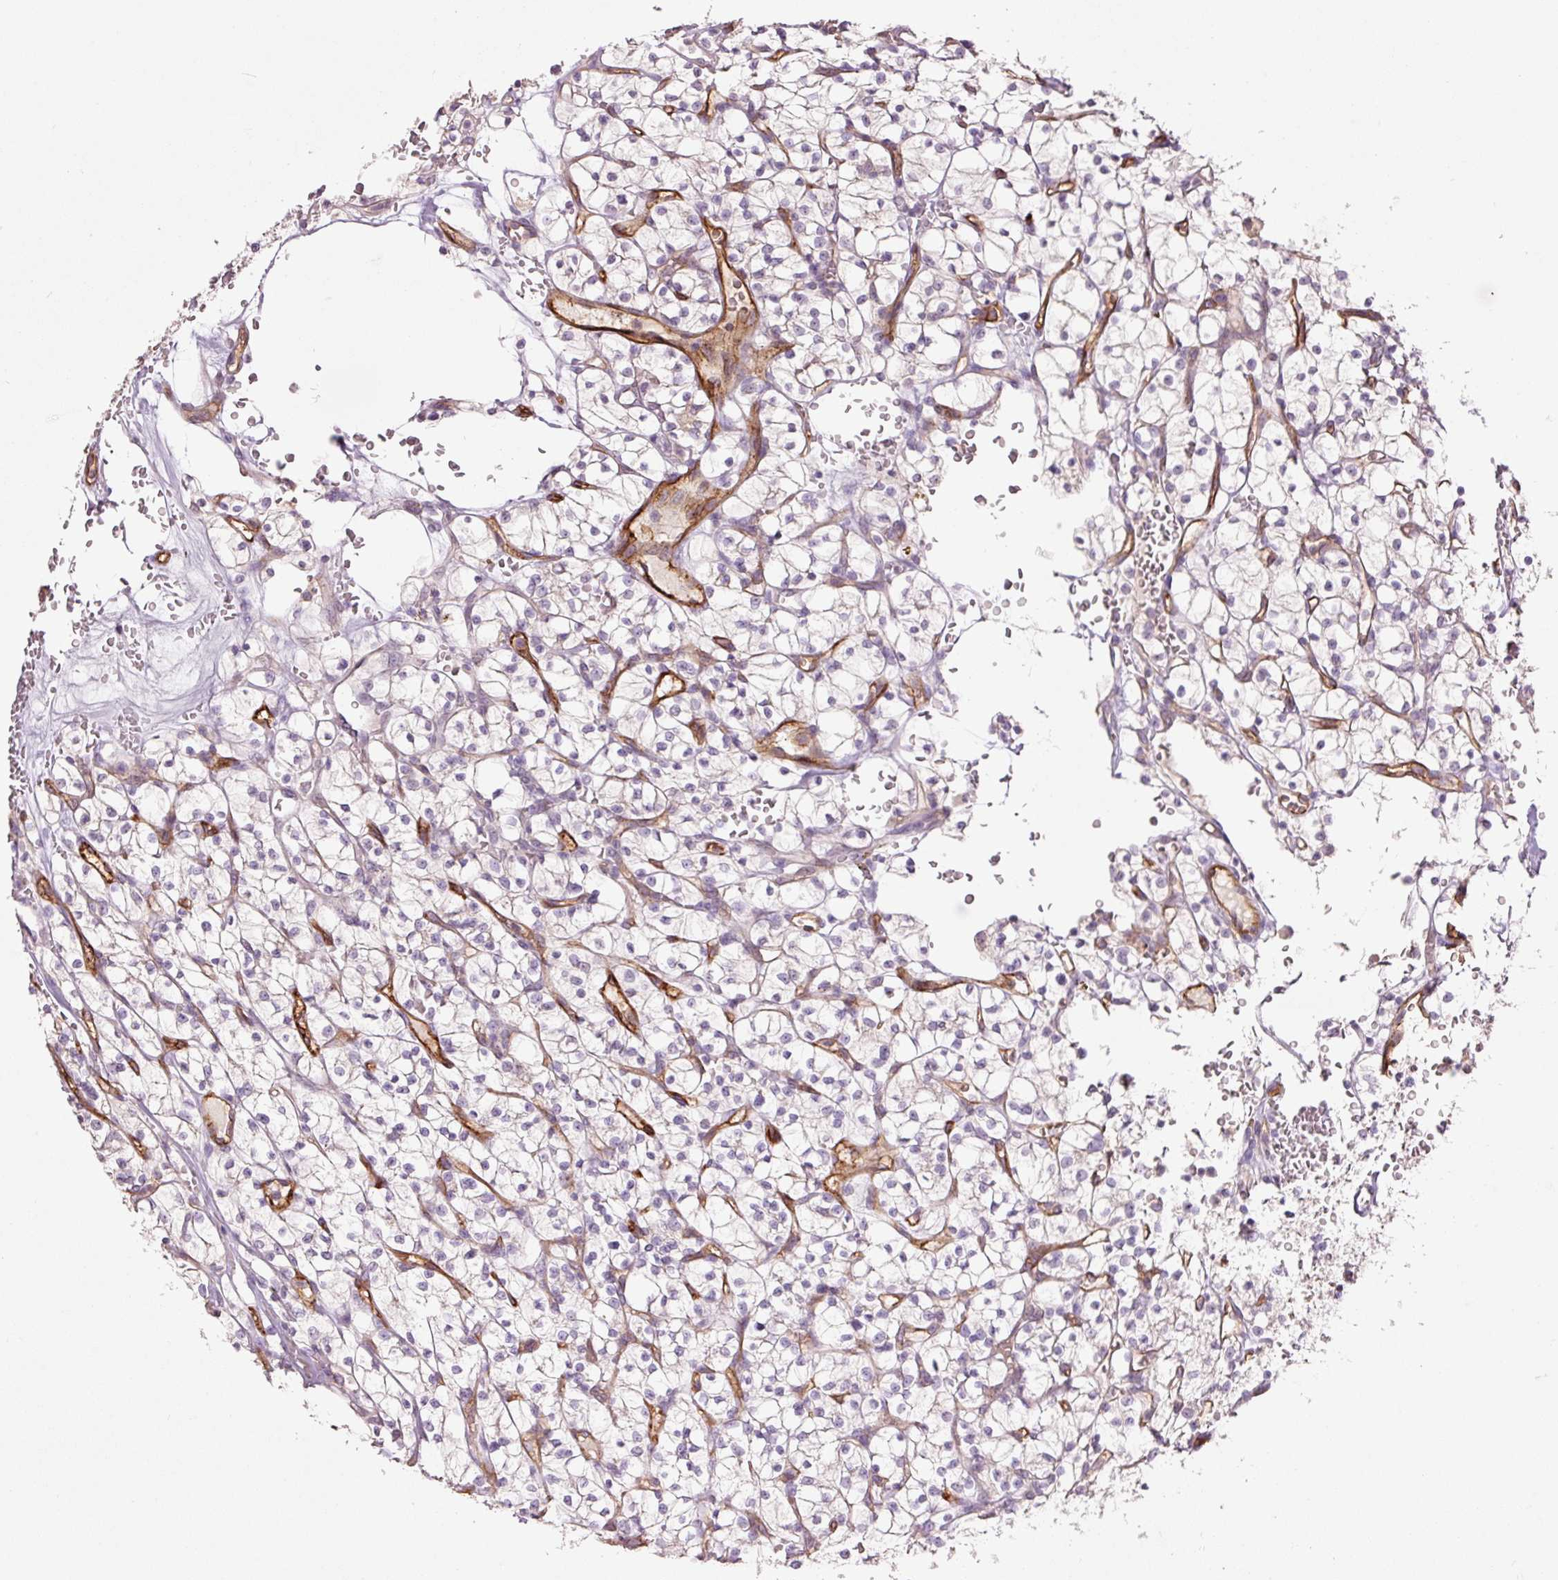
{"staining": {"intensity": "negative", "quantity": "none", "location": "none"}, "tissue": "renal cancer", "cell_type": "Tumor cells", "image_type": "cancer", "snomed": [{"axis": "morphology", "description": "Adenocarcinoma, NOS"}, {"axis": "topography", "description": "Kidney"}], "caption": "A photomicrograph of human adenocarcinoma (renal) is negative for staining in tumor cells.", "gene": "SLC1A4", "patient": {"sex": "female", "age": 64}}